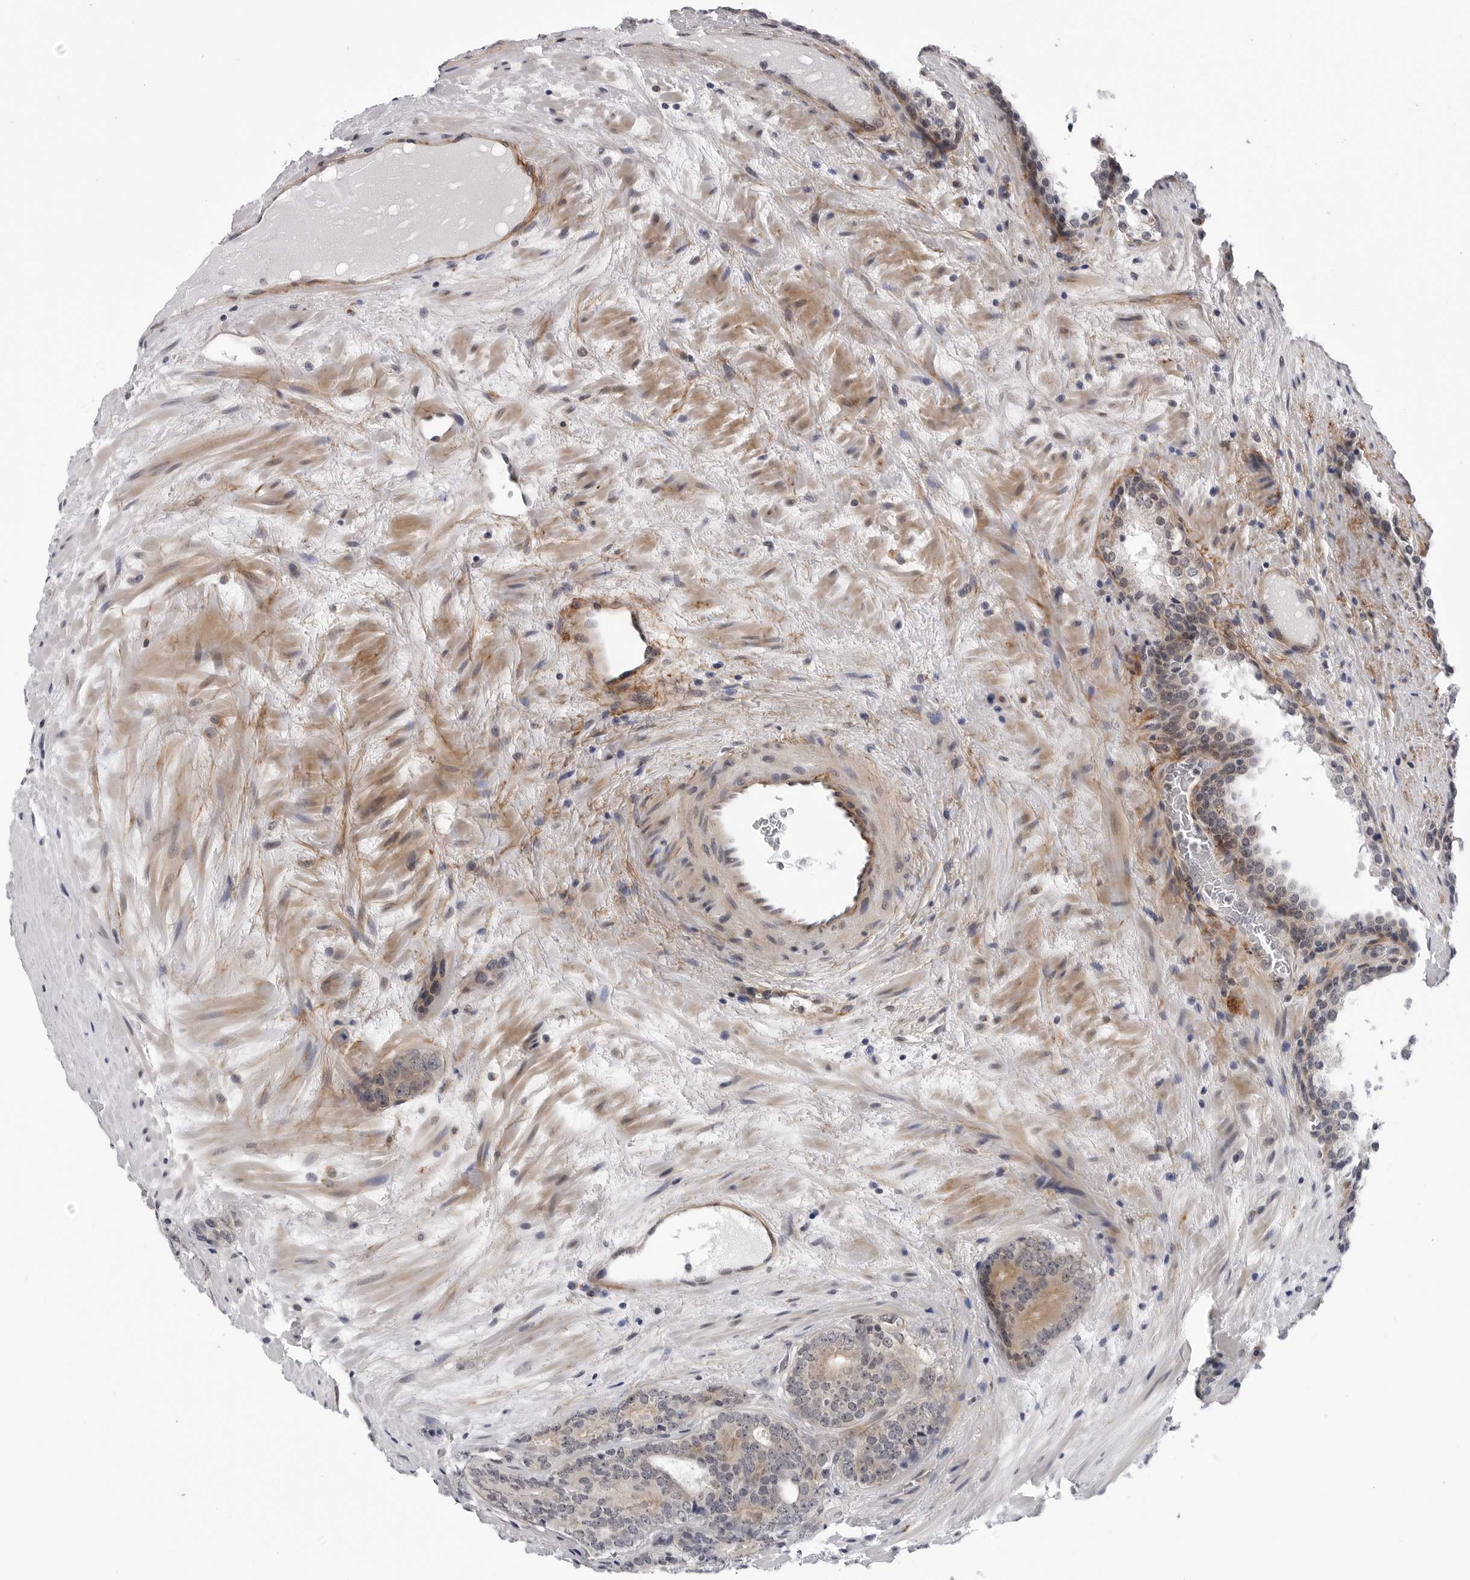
{"staining": {"intensity": "weak", "quantity": "25%-75%", "location": "cytoplasmic/membranous"}, "tissue": "prostate cancer", "cell_type": "Tumor cells", "image_type": "cancer", "snomed": [{"axis": "morphology", "description": "Adenocarcinoma, High grade"}, {"axis": "topography", "description": "Prostate"}], "caption": "Weak cytoplasmic/membranous expression is appreciated in approximately 25%-75% of tumor cells in prostate adenocarcinoma (high-grade).", "gene": "KIAA1614", "patient": {"sex": "male", "age": 56}}